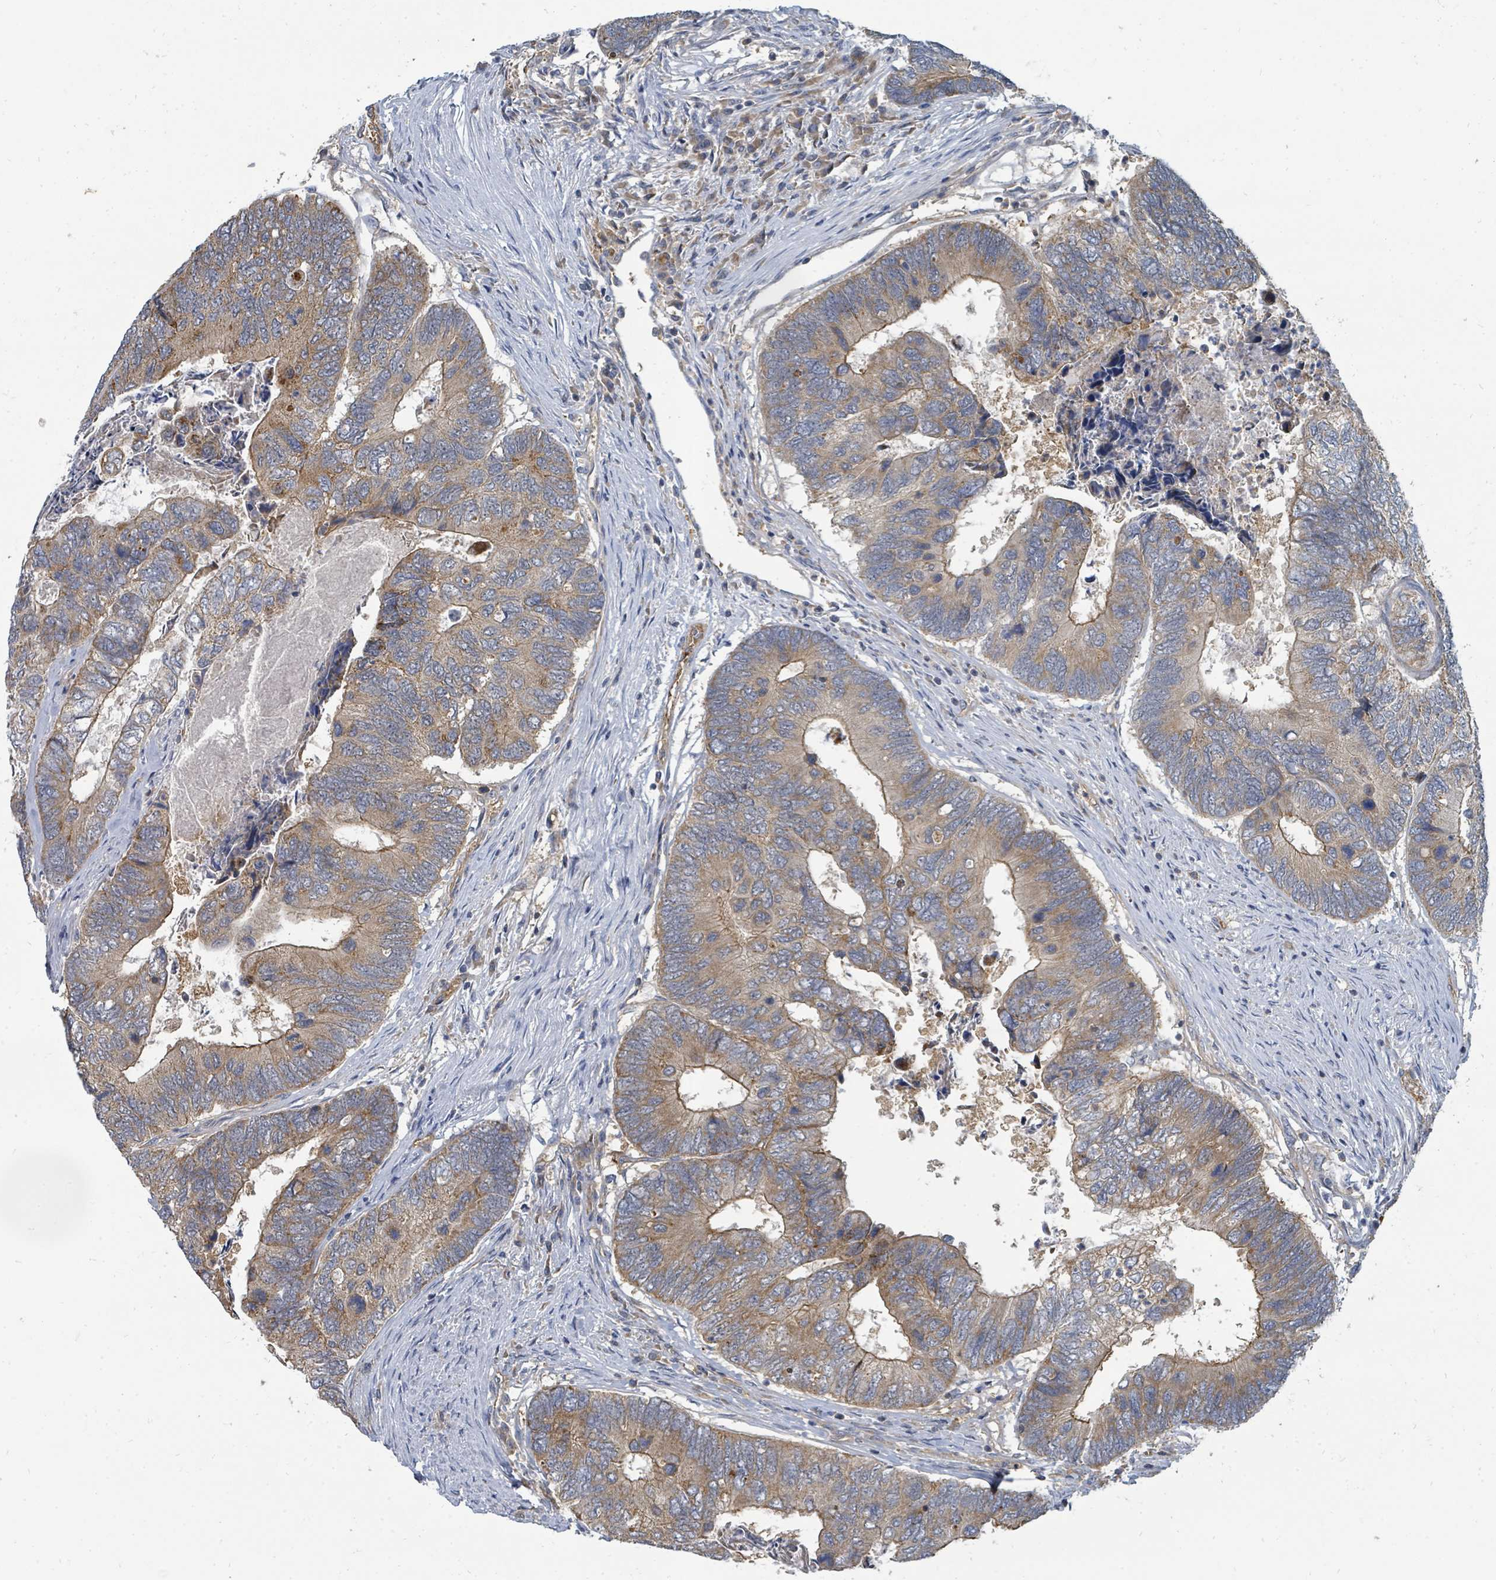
{"staining": {"intensity": "moderate", "quantity": ">75%", "location": "cytoplasmic/membranous"}, "tissue": "colorectal cancer", "cell_type": "Tumor cells", "image_type": "cancer", "snomed": [{"axis": "morphology", "description": "Adenocarcinoma, NOS"}, {"axis": "topography", "description": "Colon"}], "caption": "Protein analysis of colorectal cancer (adenocarcinoma) tissue displays moderate cytoplasmic/membranous positivity in approximately >75% of tumor cells.", "gene": "BOLA2B", "patient": {"sex": "female", "age": 67}}